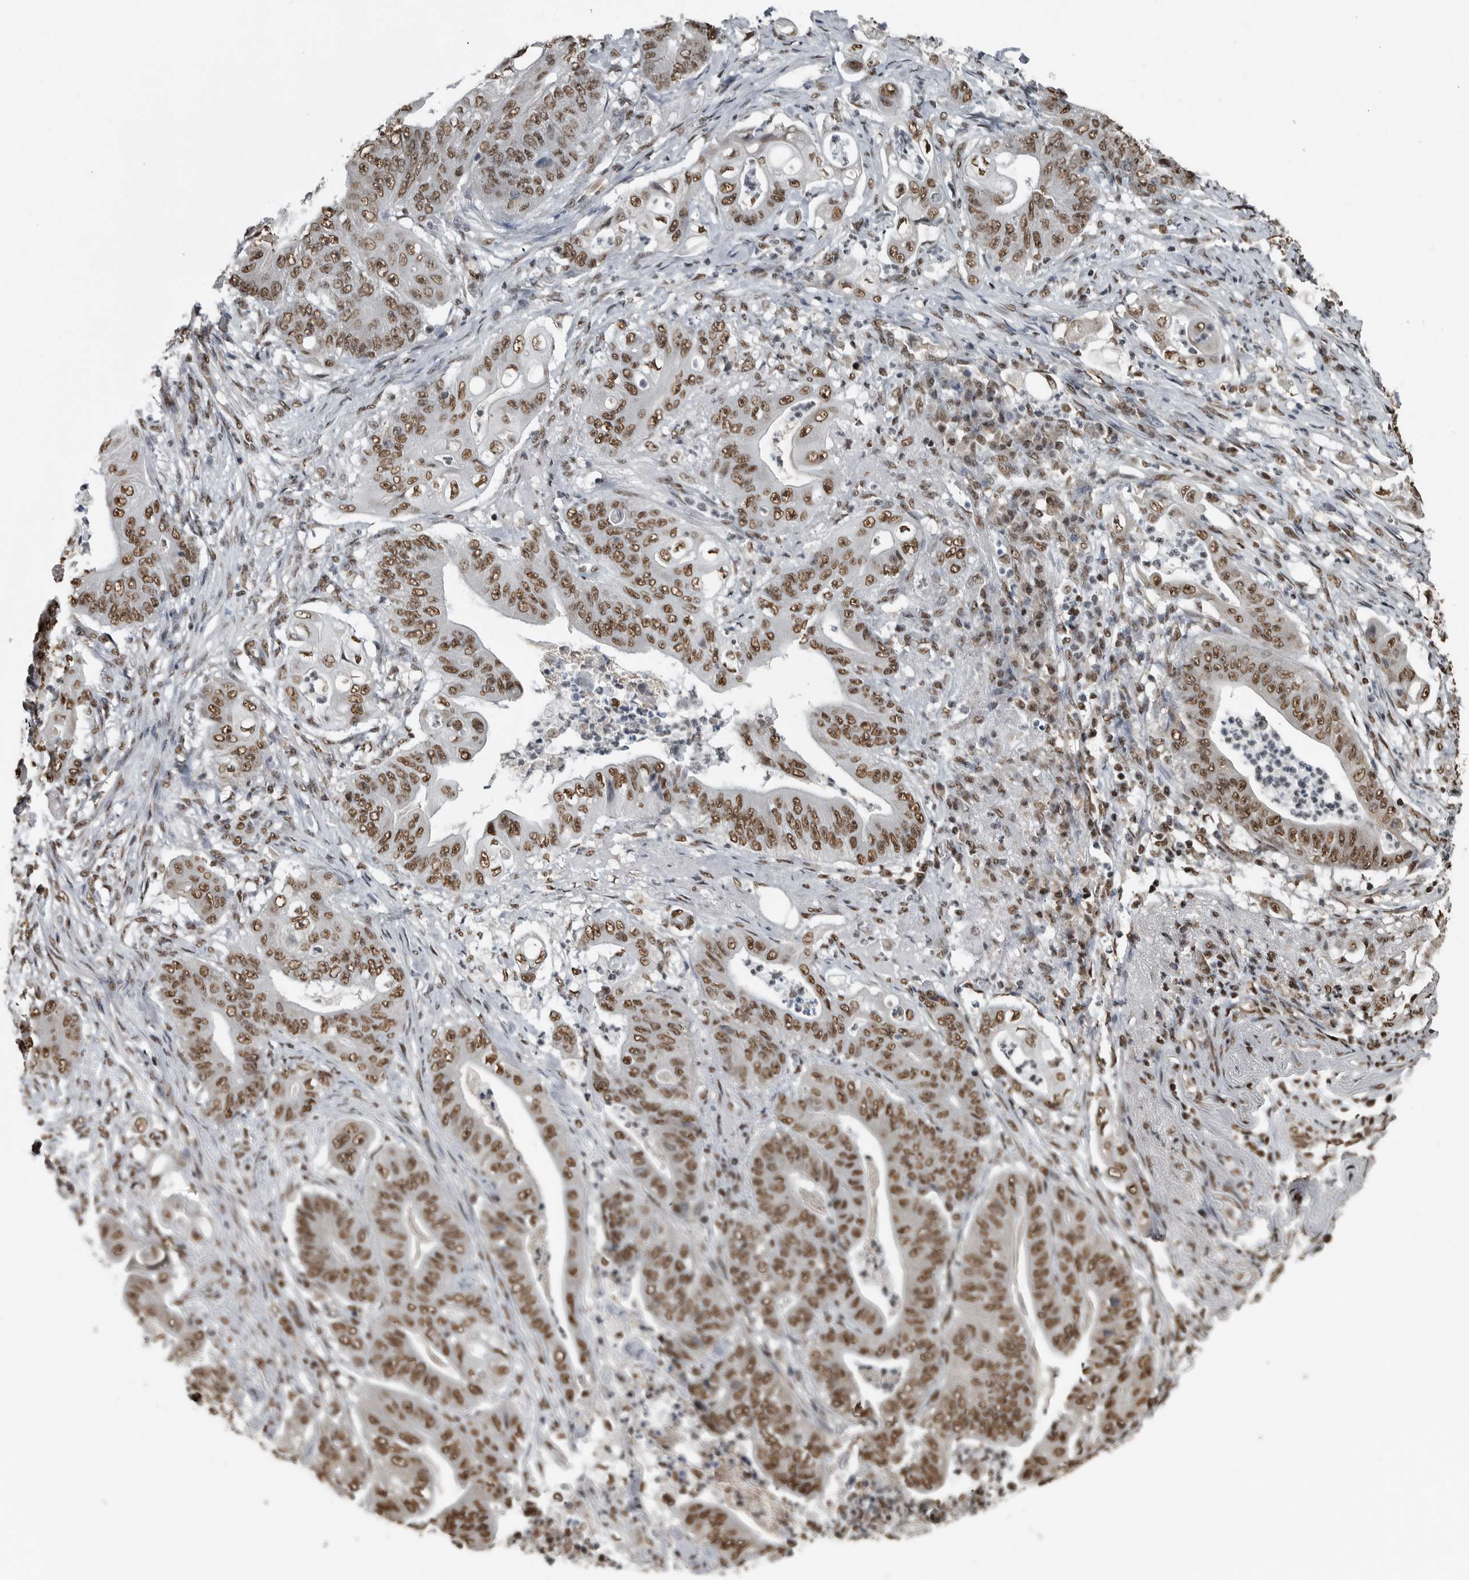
{"staining": {"intensity": "moderate", "quantity": ">75%", "location": "nuclear"}, "tissue": "stomach cancer", "cell_type": "Tumor cells", "image_type": "cancer", "snomed": [{"axis": "morphology", "description": "Adenocarcinoma, NOS"}, {"axis": "topography", "description": "Stomach"}], "caption": "There is medium levels of moderate nuclear expression in tumor cells of stomach cancer (adenocarcinoma), as demonstrated by immunohistochemical staining (brown color).", "gene": "TGS1", "patient": {"sex": "female", "age": 73}}